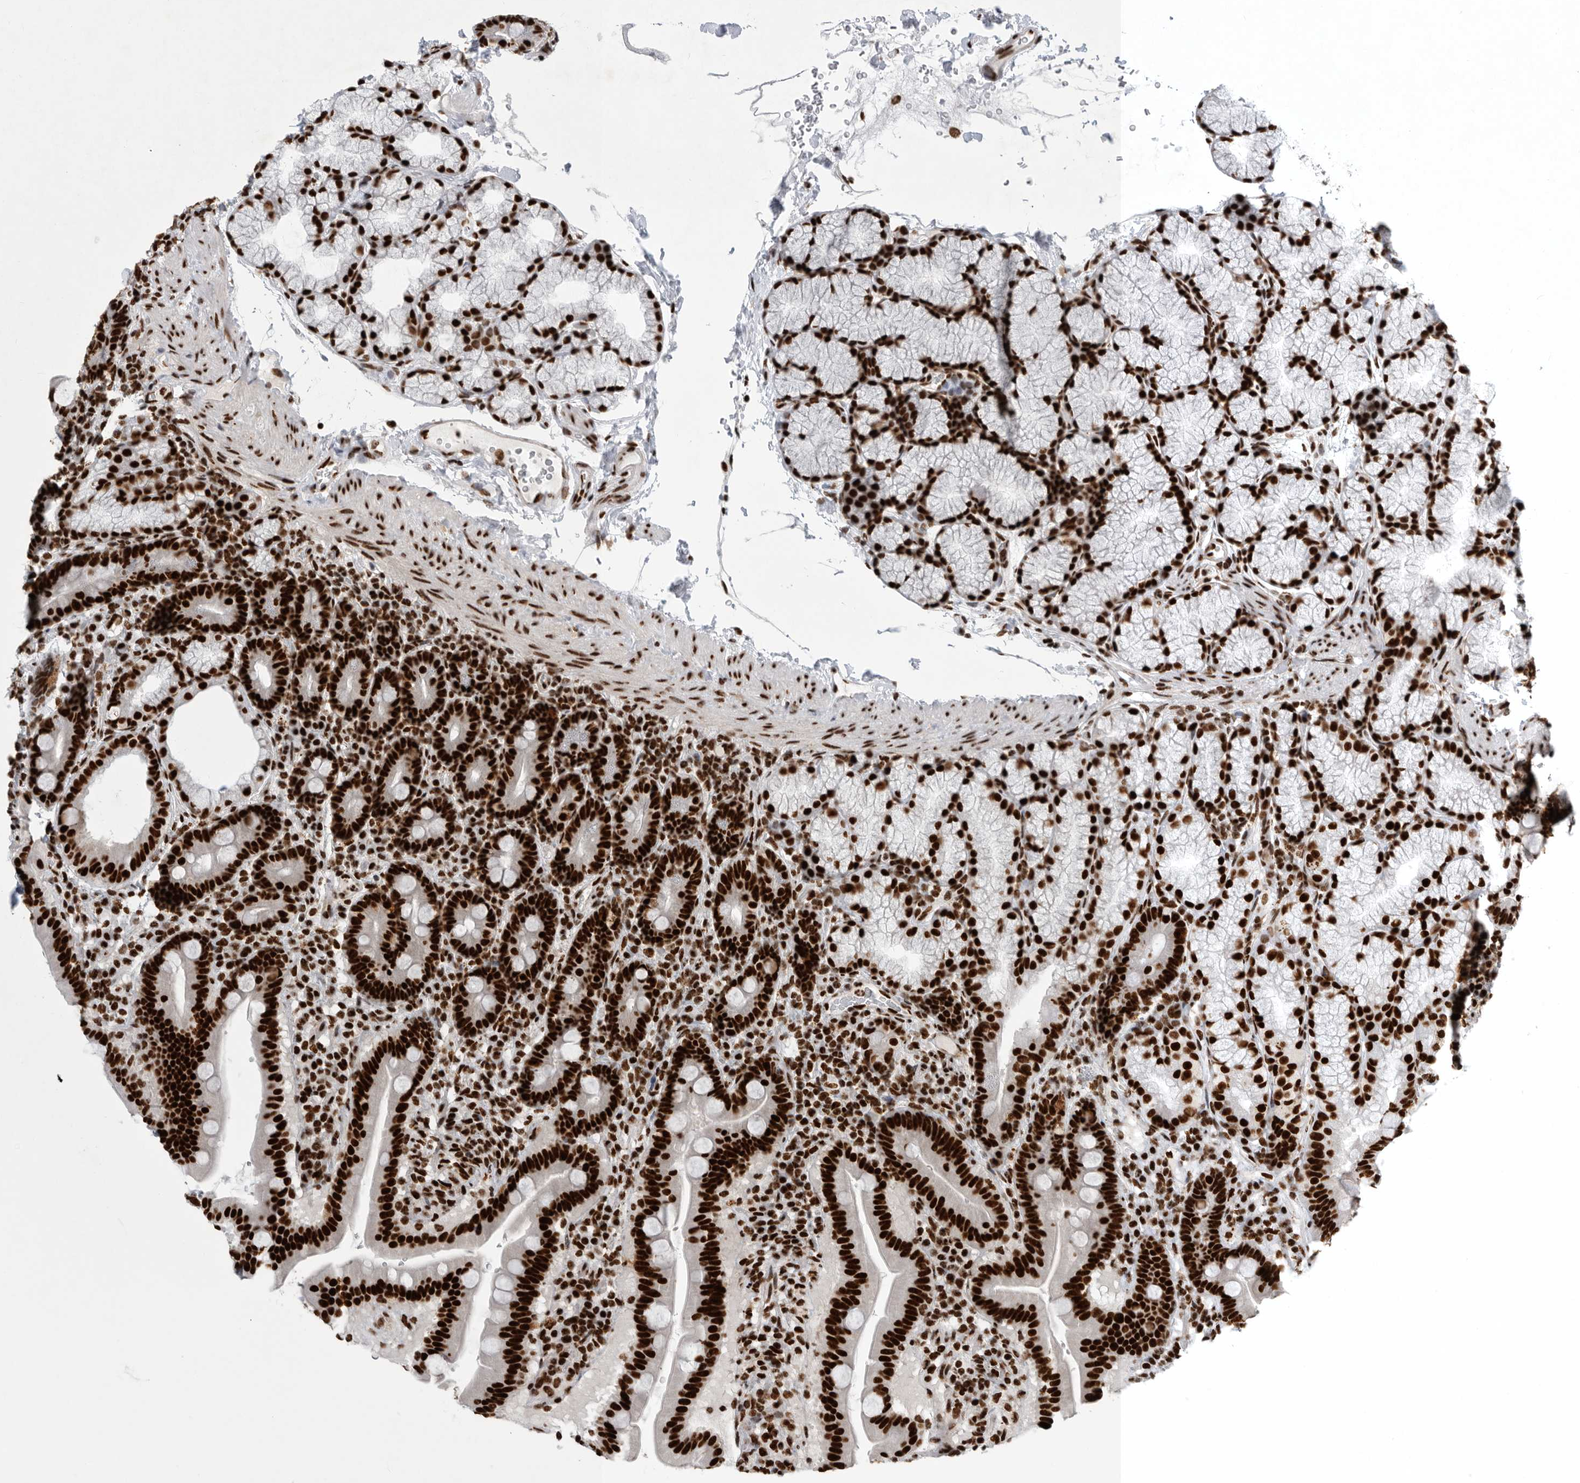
{"staining": {"intensity": "strong", "quantity": ">75%", "location": "nuclear"}, "tissue": "duodenum", "cell_type": "Glandular cells", "image_type": "normal", "snomed": [{"axis": "morphology", "description": "Normal tissue, NOS"}, {"axis": "topography", "description": "Duodenum"}], "caption": "Glandular cells reveal strong nuclear staining in approximately >75% of cells in unremarkable duodenum.", "gene": "BCLAF1", "patient": {"sex": "male", "age": 54}}